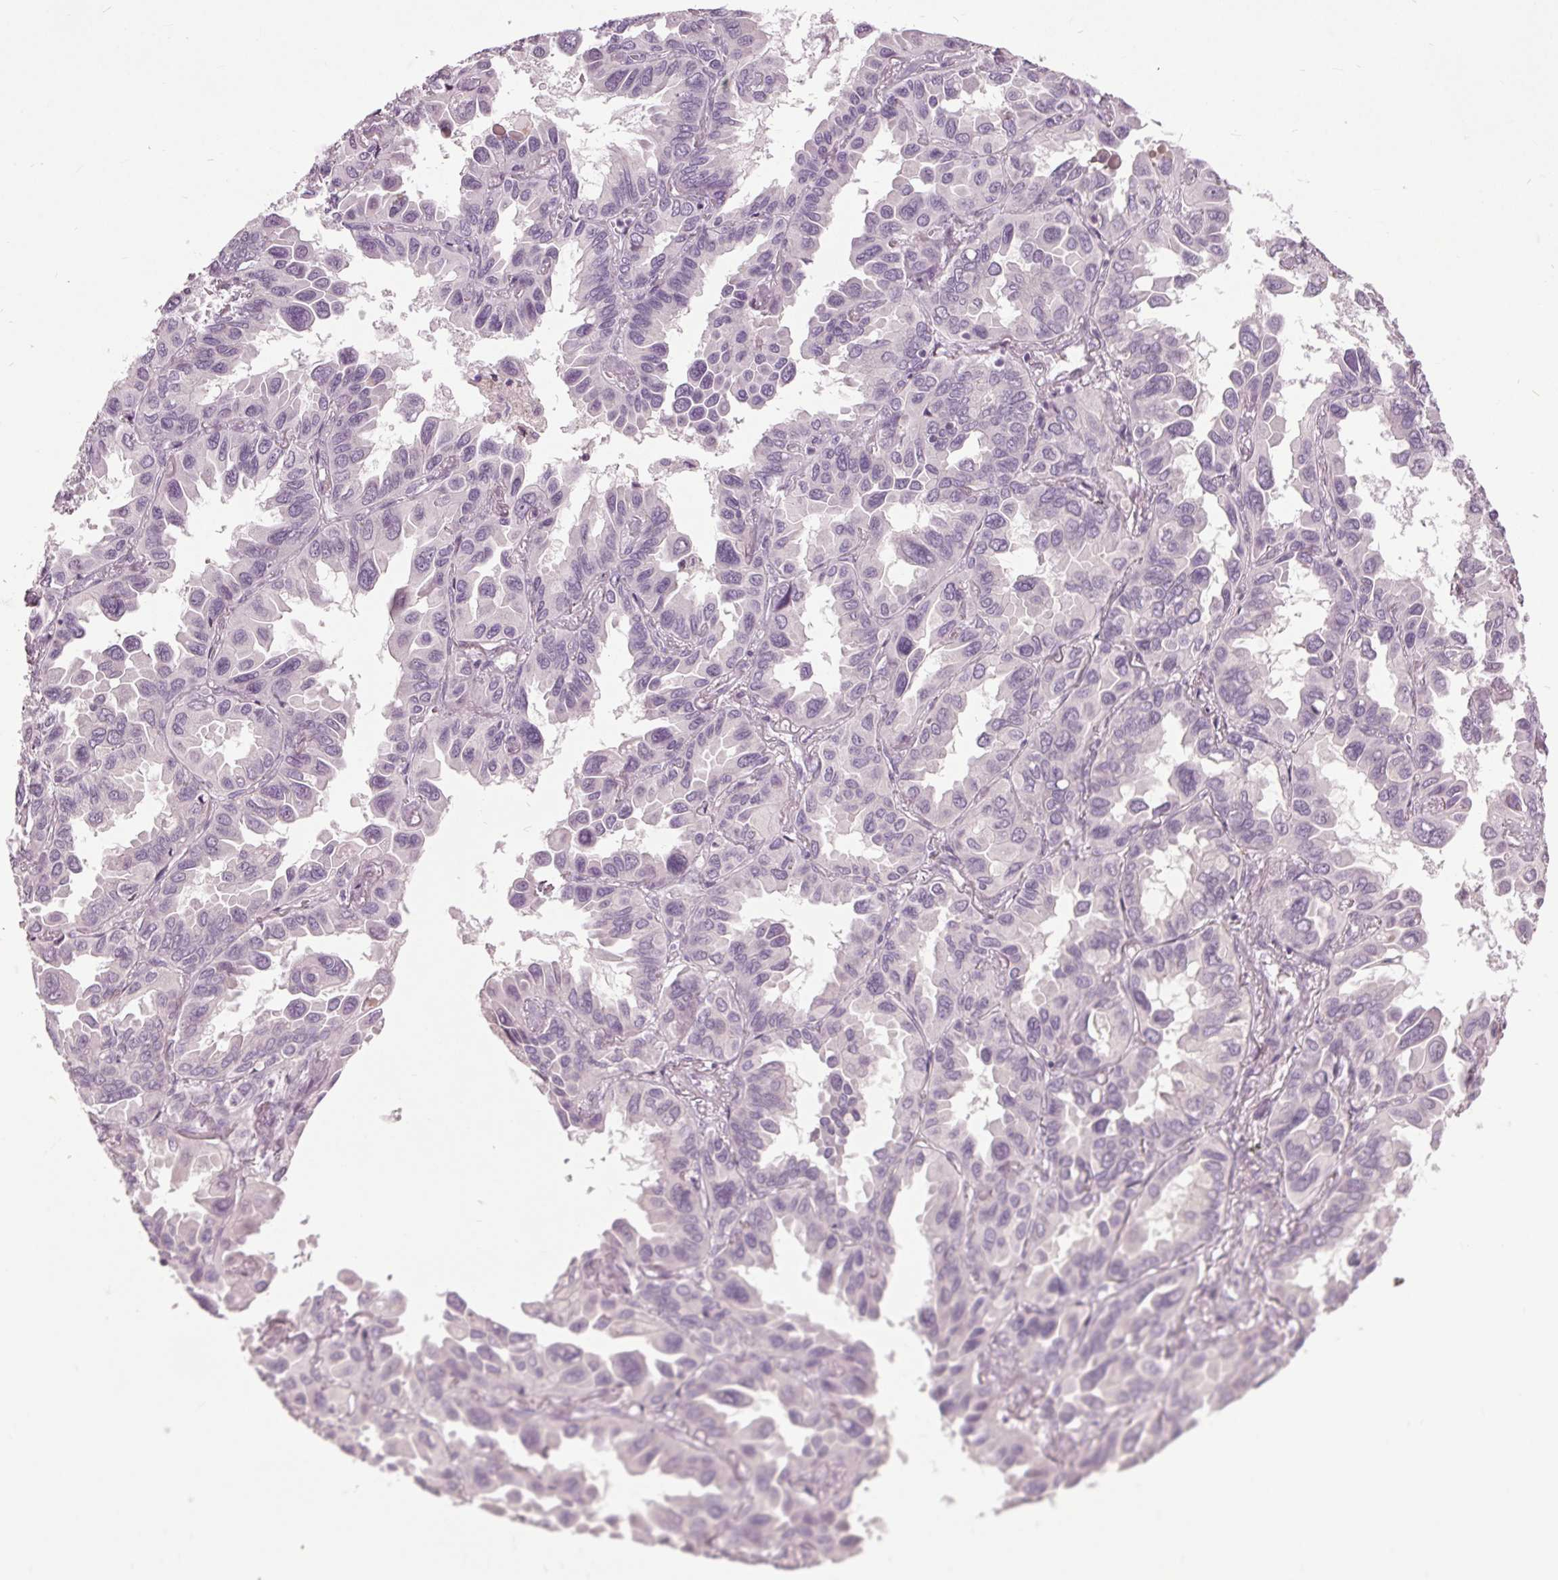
{"staining": {"intensity": "negative", "quantity": "none", "location": "none"}, "tissue": "lung cancer", "cell_type": "Tumor cells", "image_type": "cancer", "snomed": [{"axis": "morphology", "description": "Adenocarcinoma, NOS"}, {"axis": "topography", "description": "Lung"}], "caption": "This is a micrograph of immunohistochemistry staining of lung cancer (adenocarcinoma), which shows no expression in tumor cells. Nuclei are stained in blue.", "gene": "CXCL16", "patient": {"sex": "male", "age": 64}}